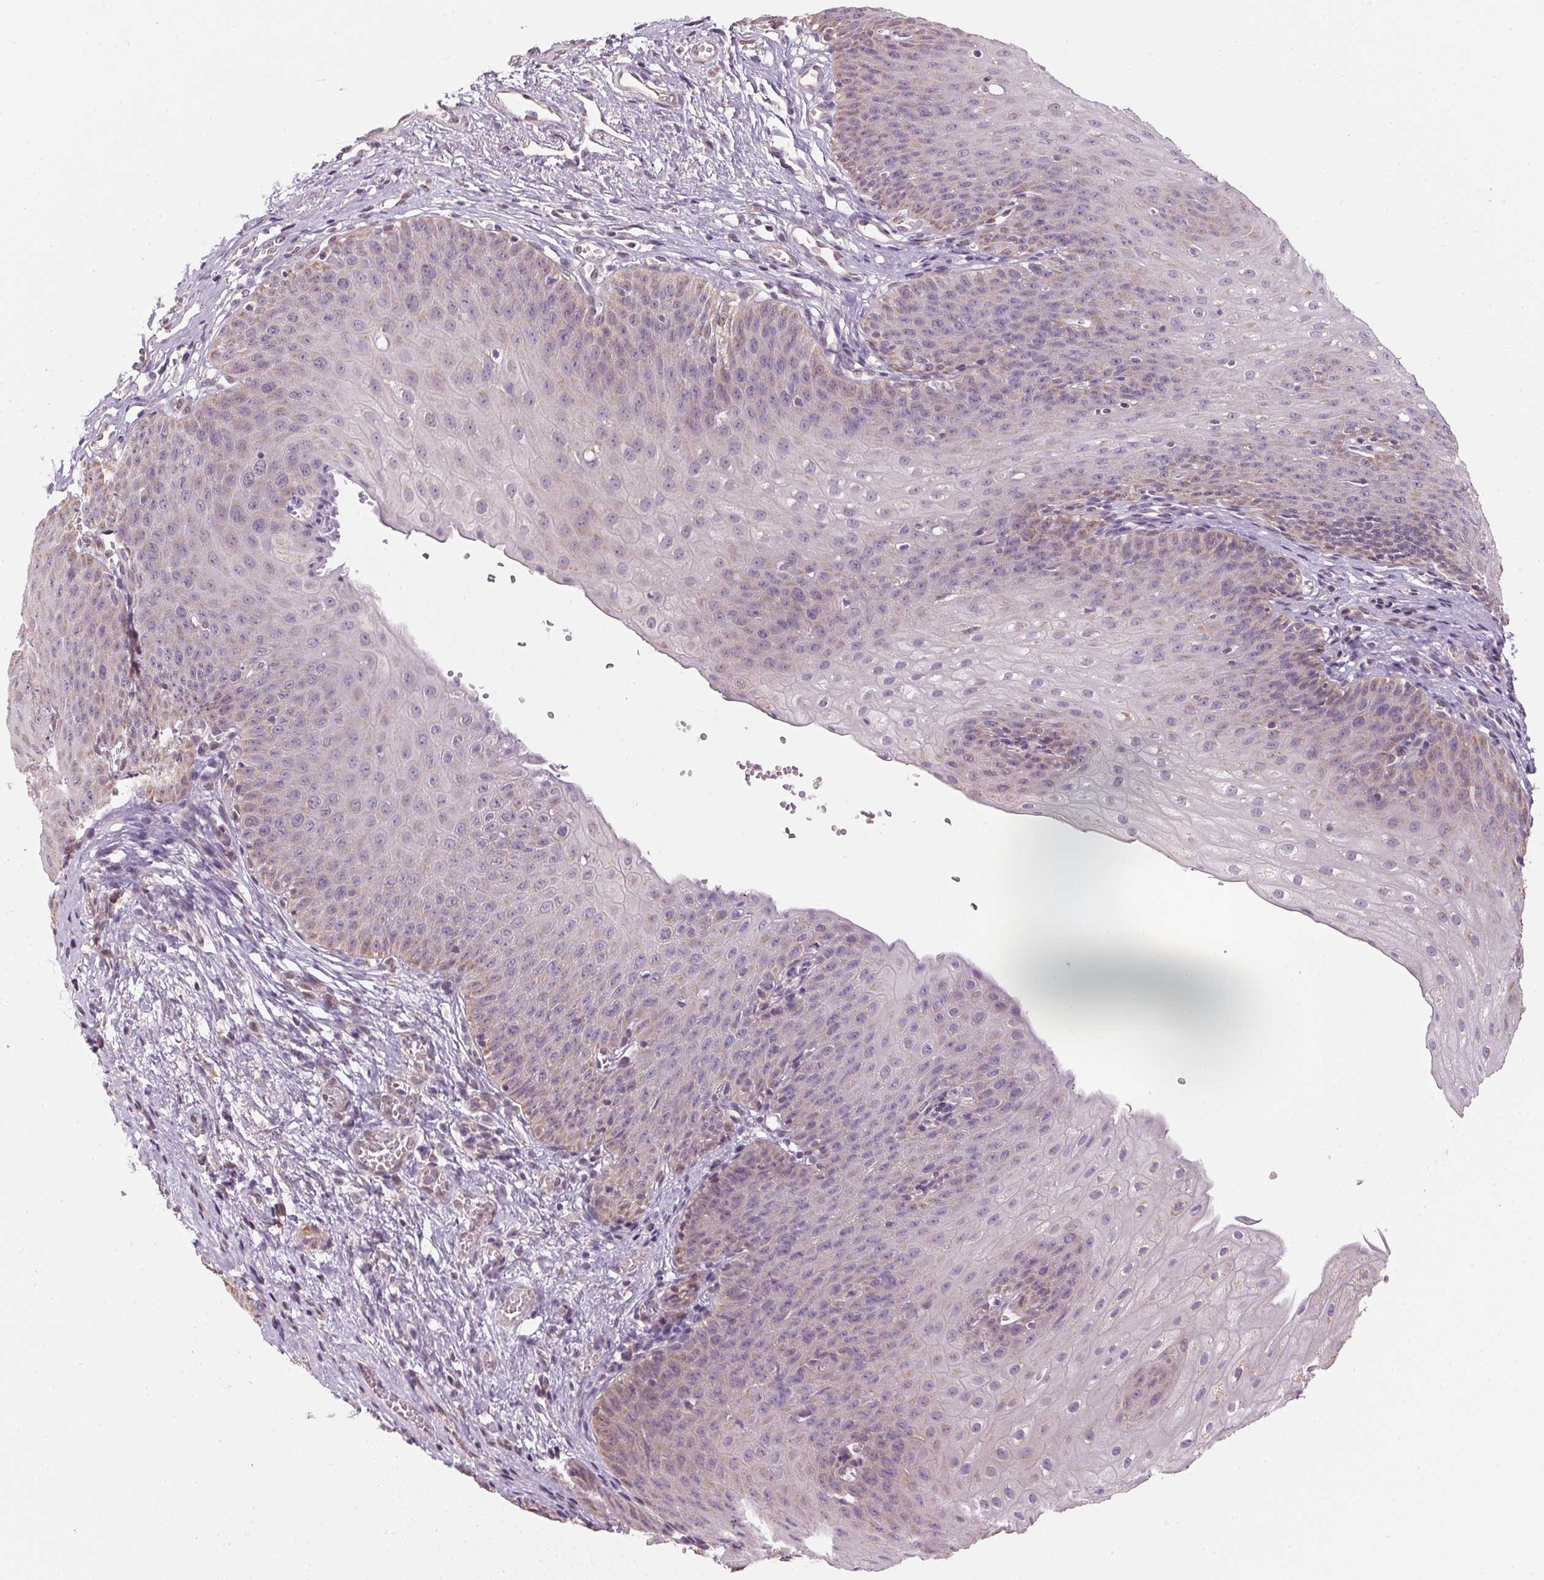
{"staining": {"intensity": "moderate", "quantity": "25%-75%", "location": "cytoplasmic/membranous"}, "tissue": "esophagus", "cell_type": "Squamous epithelial cells", "image_type": "normal", "snomed": [{"axis": "morphology", "description": "Normal tissue, NOS"}, {"axis": "topography", "description": "Esophagus"}], "caption": "Protein expression by immunohistochemistry demonstrates moderate cytoplasmic/membranous staining in approximately 25%-75% of squamous epithelial cells in normal esophagus.", "gene": "SC5D", "patient": {"sex": "male", "age": 71}}